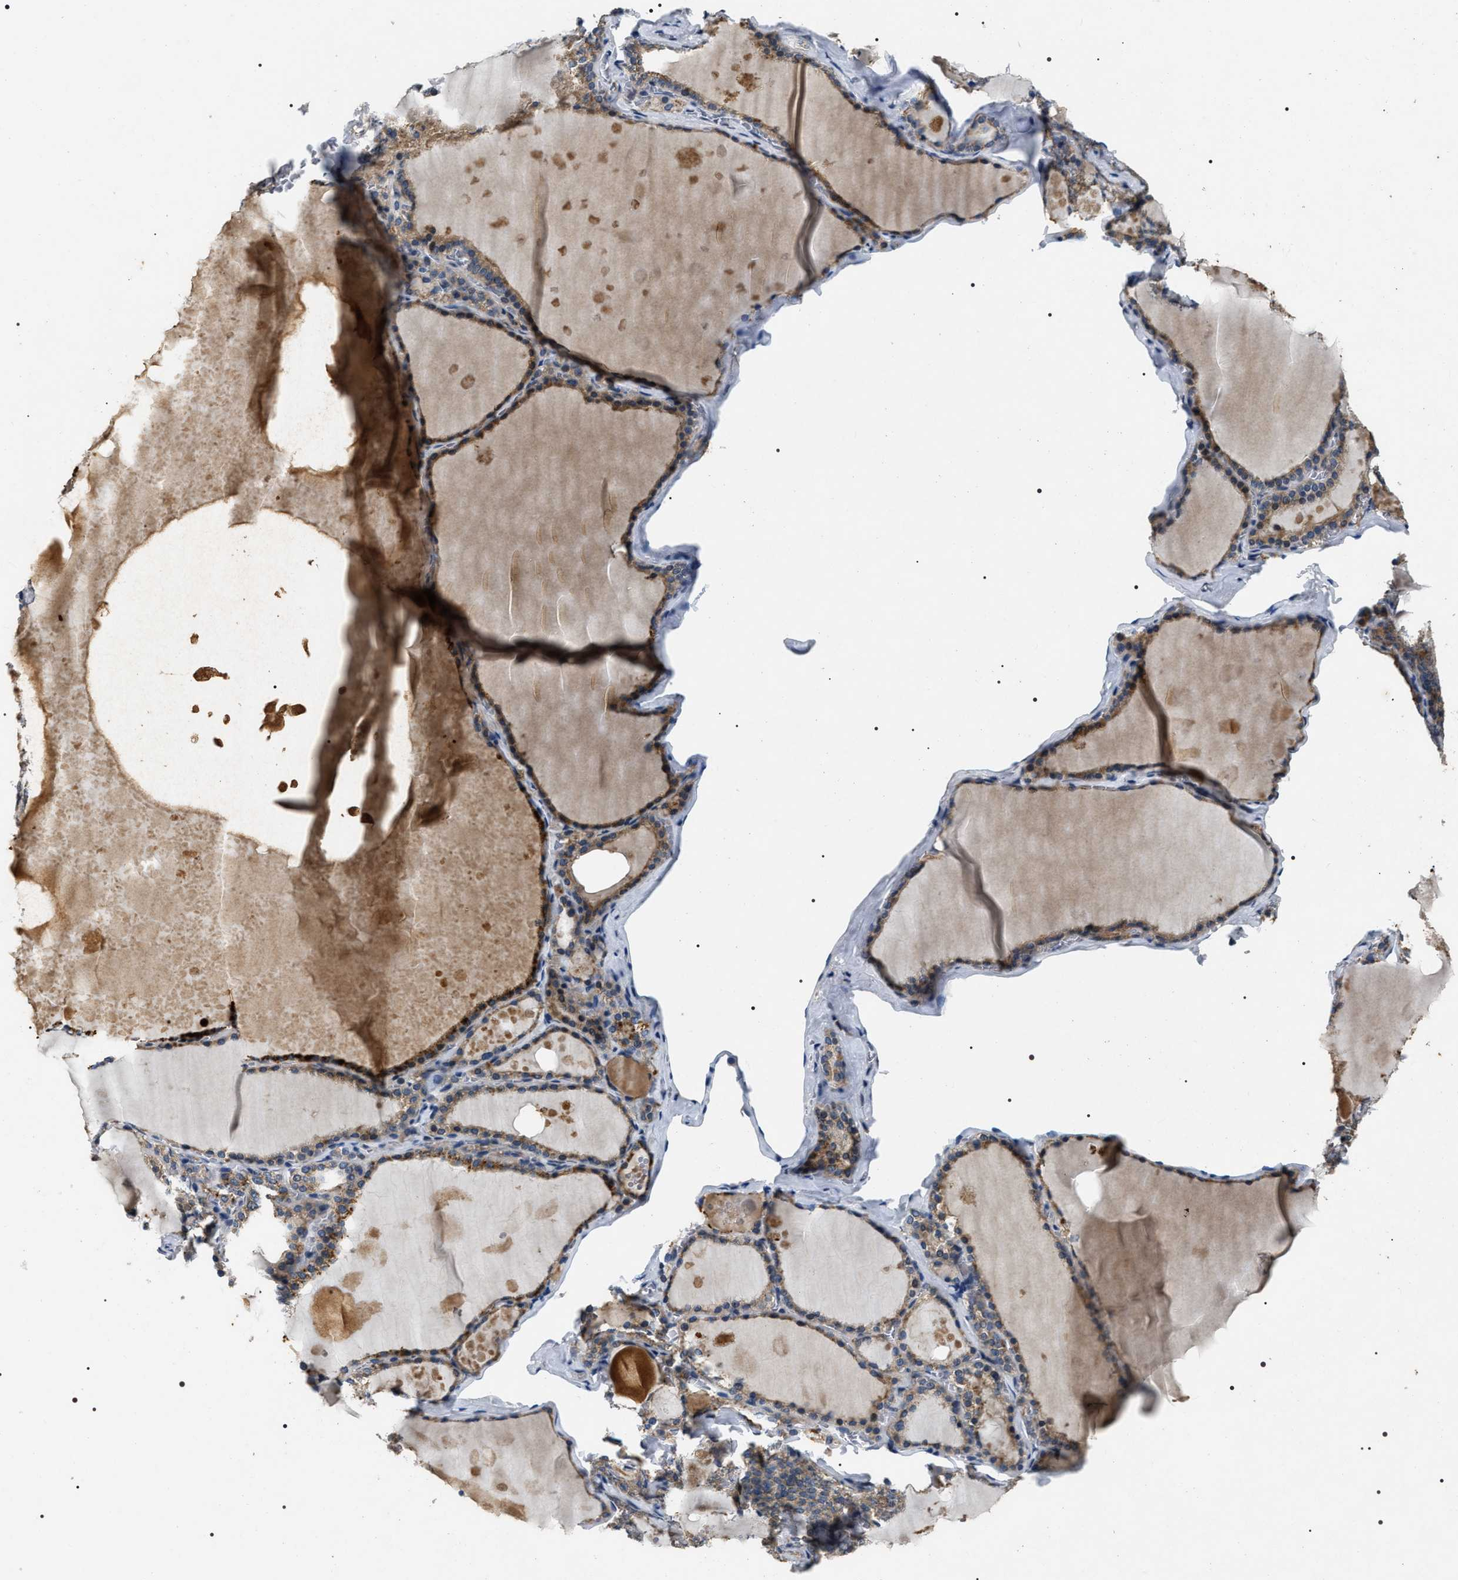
{"staining": {"intensity": "moderate", "quantity": ">75%", "location": "cytoplasmic/membranous"}, "tissue": "thyroid gland", "cell_type": "Glandular cells", "image_type": "normal", "snomed": [{"axis": "morphology", "description": "Normal tissue, NOS"}, {"axis": "topography", "description": "Thyroid gland"}], "caption": "Immunohistochemistry (DAB (3,3'-diaminobenzidine)) staining of unremarkable thyroid gland exhibits moderate cytoplasmic/membranous protein staining in about >75% of glandular cells. (DAB = brown stain, brightfield microscopy at high magnification).", "gene": "IFT81", "patient": {"sex": "male", "age": 56}}